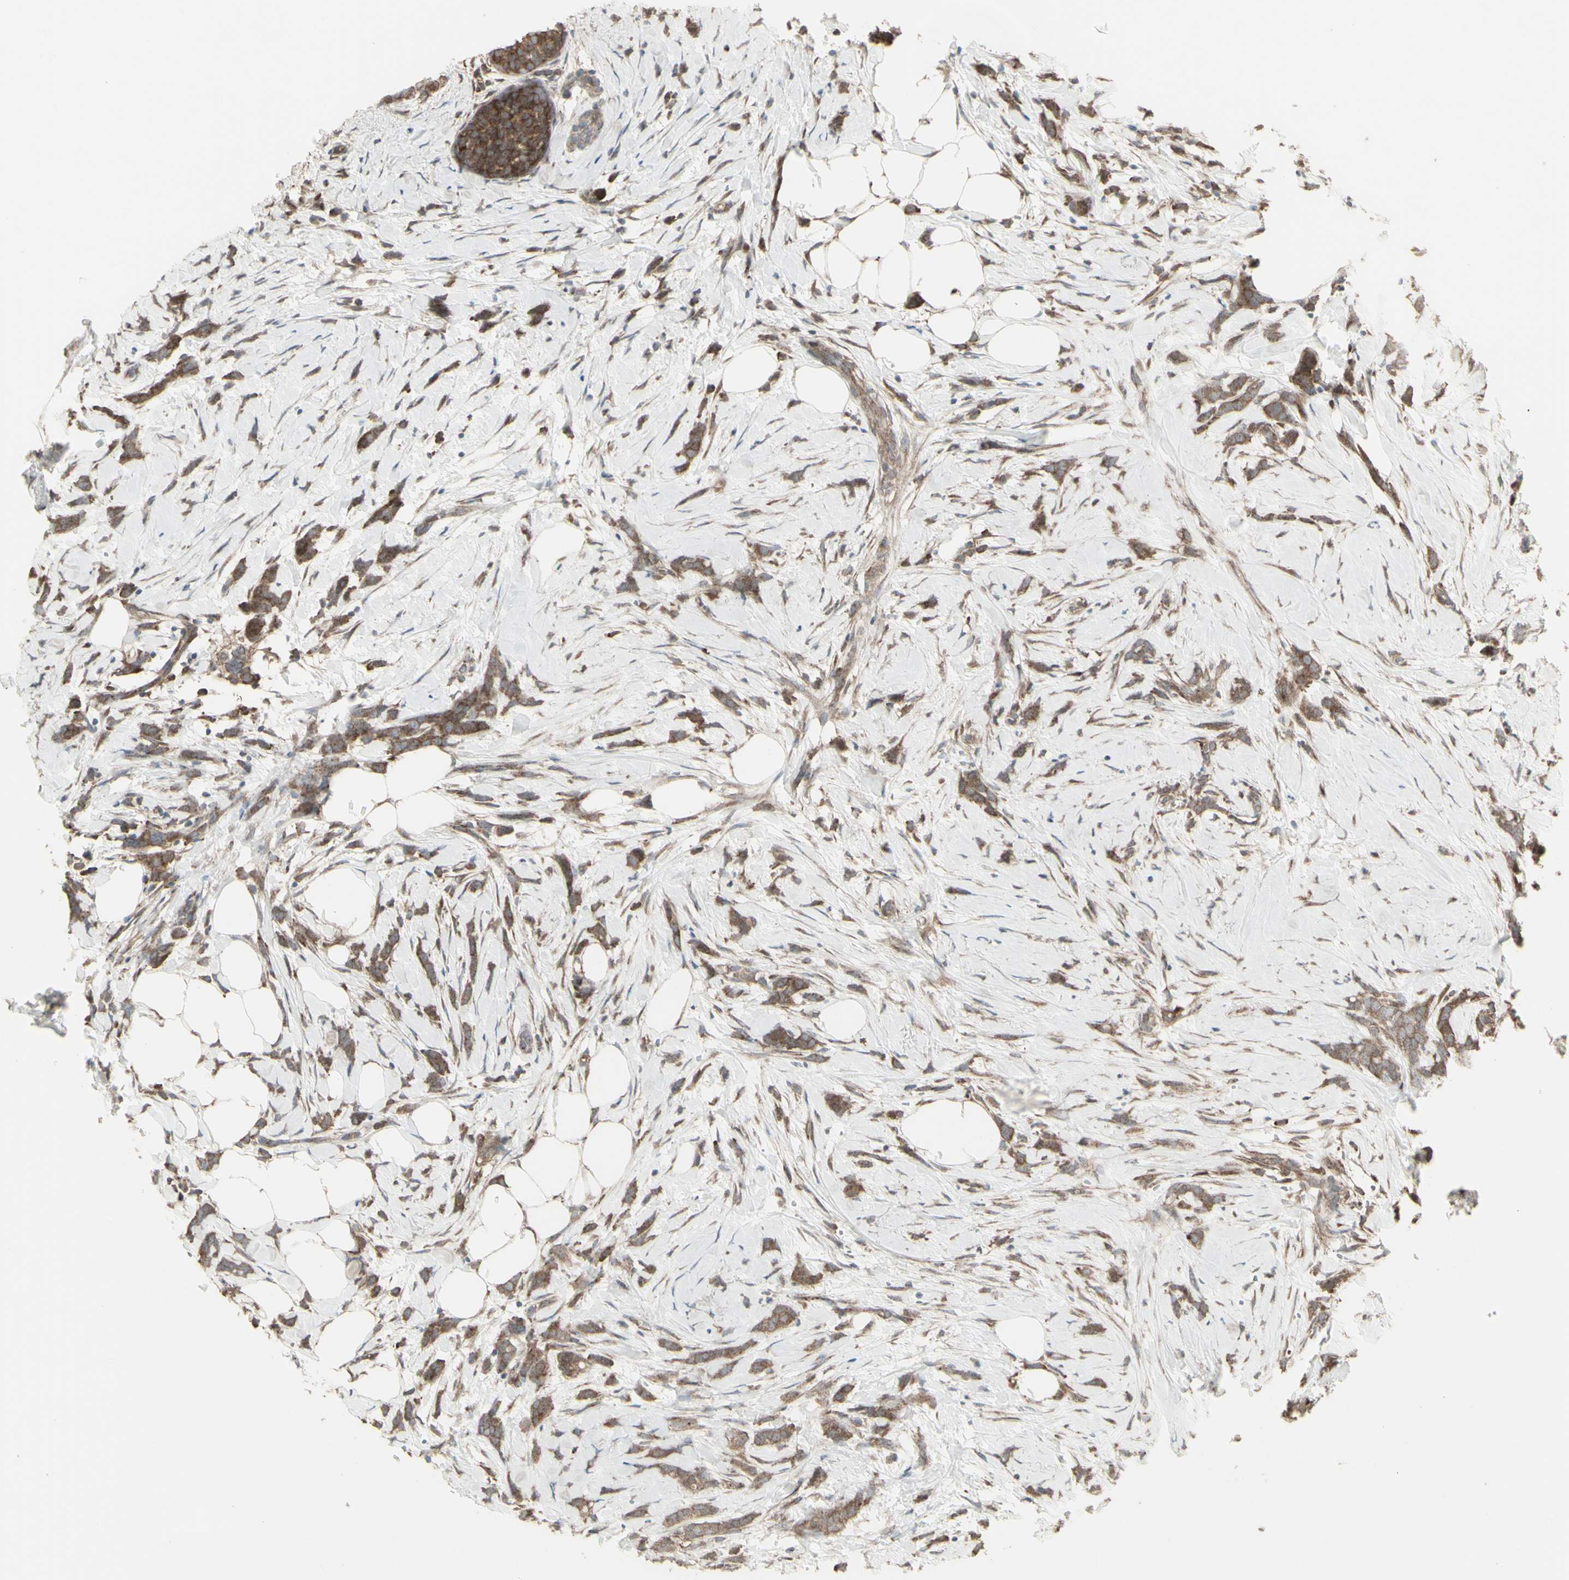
{"staining": {"intensity": "moderate", "quantity": ">75%", "location": "cytoplasmic/membranous"}, "tissue": "breast cancer", "cell_type": "Tumor cells", "image_type": "cancer", "snomed": [{"axis": "morphology", "description": "Lobular carcinoma, in situ"}, {"axis": "morphology", "description": "Lobular carcinoma"}, {"axis": "topography", "description": "Breast"}], "caption": "Human breast cancer stained with a protein marker exhibits moderate staining in tumor cells.", "gene": "RNASEL", "patient": {"sex": "female", "age": 41}}